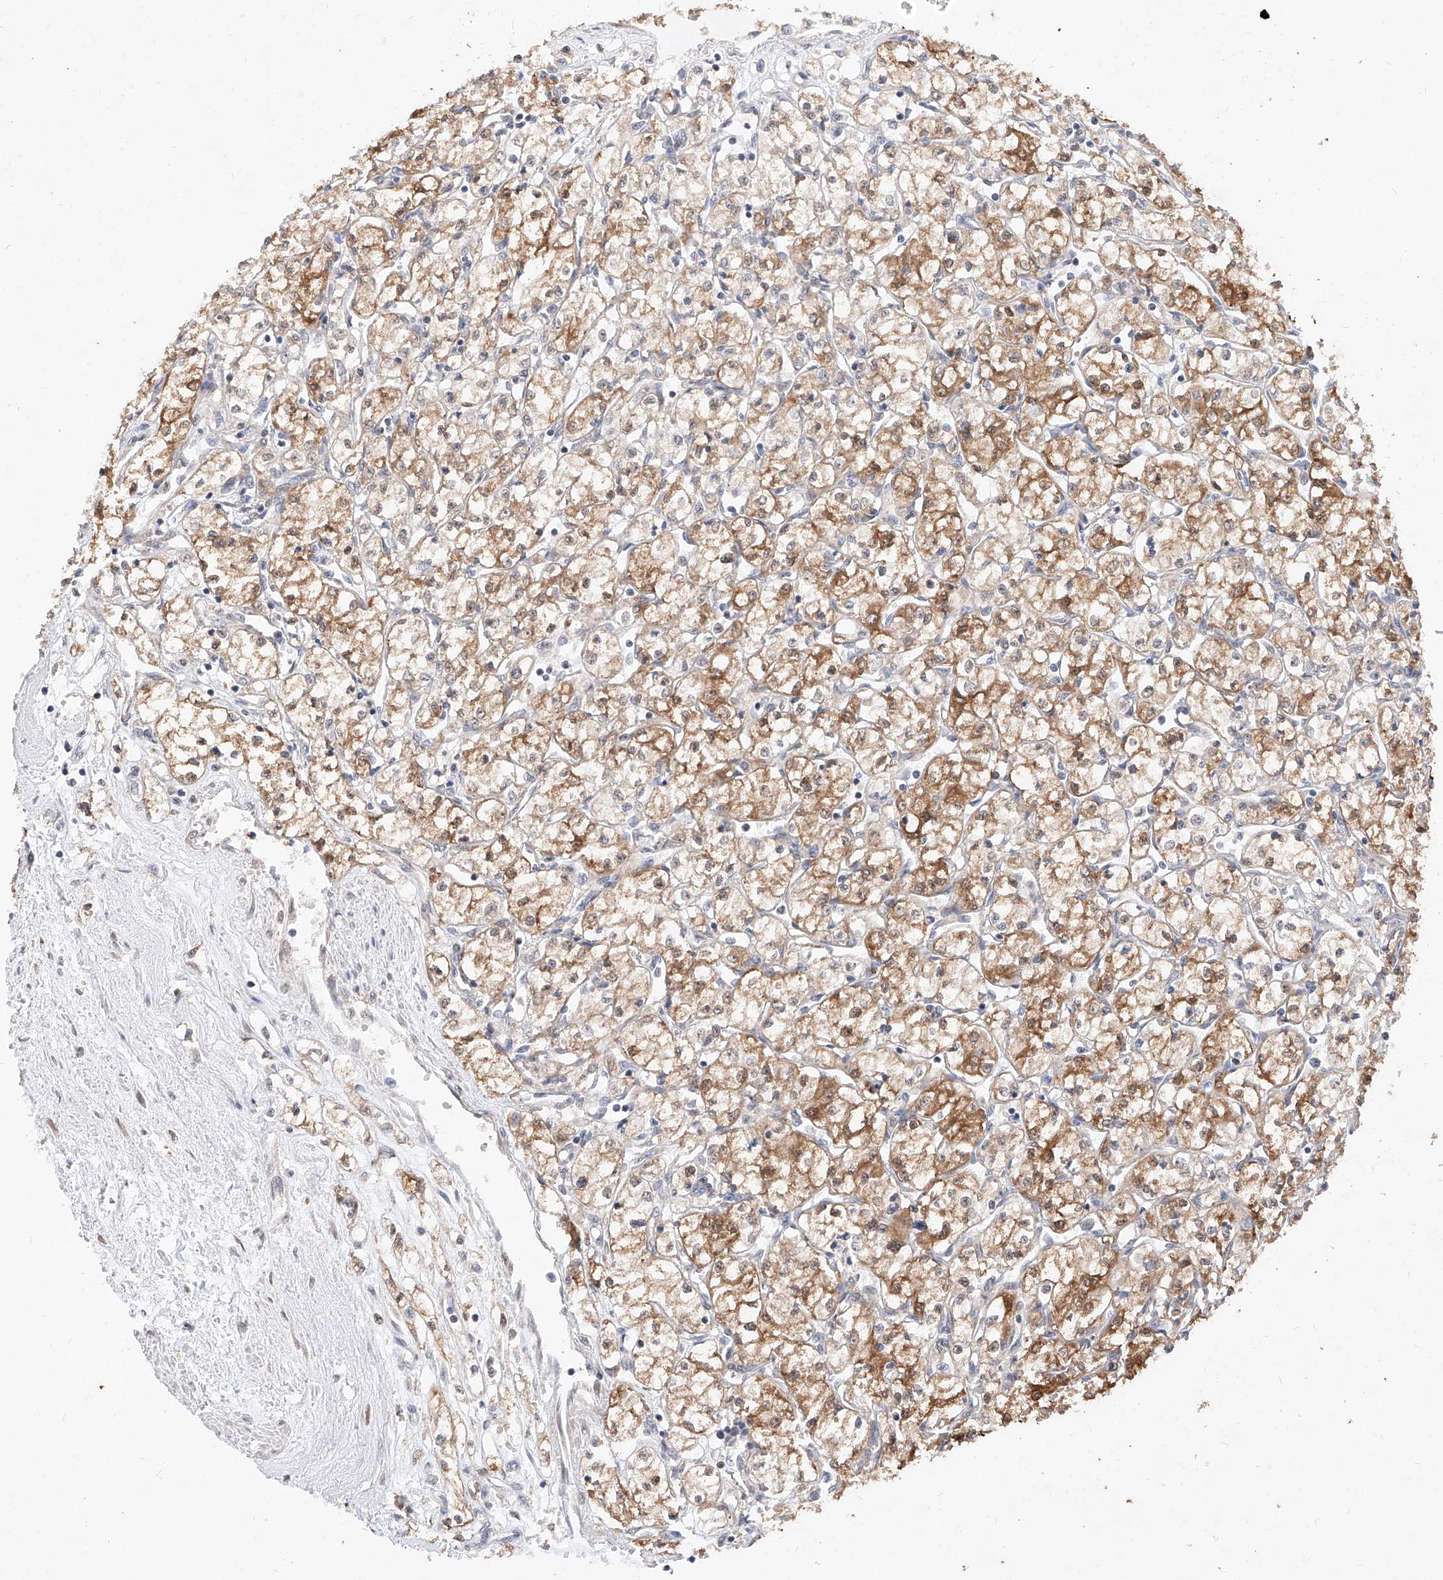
{"staining": {"intensity": "moderate", "quantity": ">75%", "location": "cytoplasmic/membranous,nuclear"}, "tissue": "renal cancer", "cell_type": "Tumor cells", "image_type": "cancer", "snomed": [{"axis": "morphology", "description": "Adenocarcinoma, NOS"}, {"axis": "topography", "description": "Kidney"}], "caption": "Tumor cells show medium levels of moderate cytoplasmic/membranous and nuclear staining in approximately >75% of cells in human renal adenocarcinoma. (brown staining indicates protein expression, while blue staining denotes nuclei).", "gene": "ZSCAN4", "patient": {"sex": "male", "age": 59}}